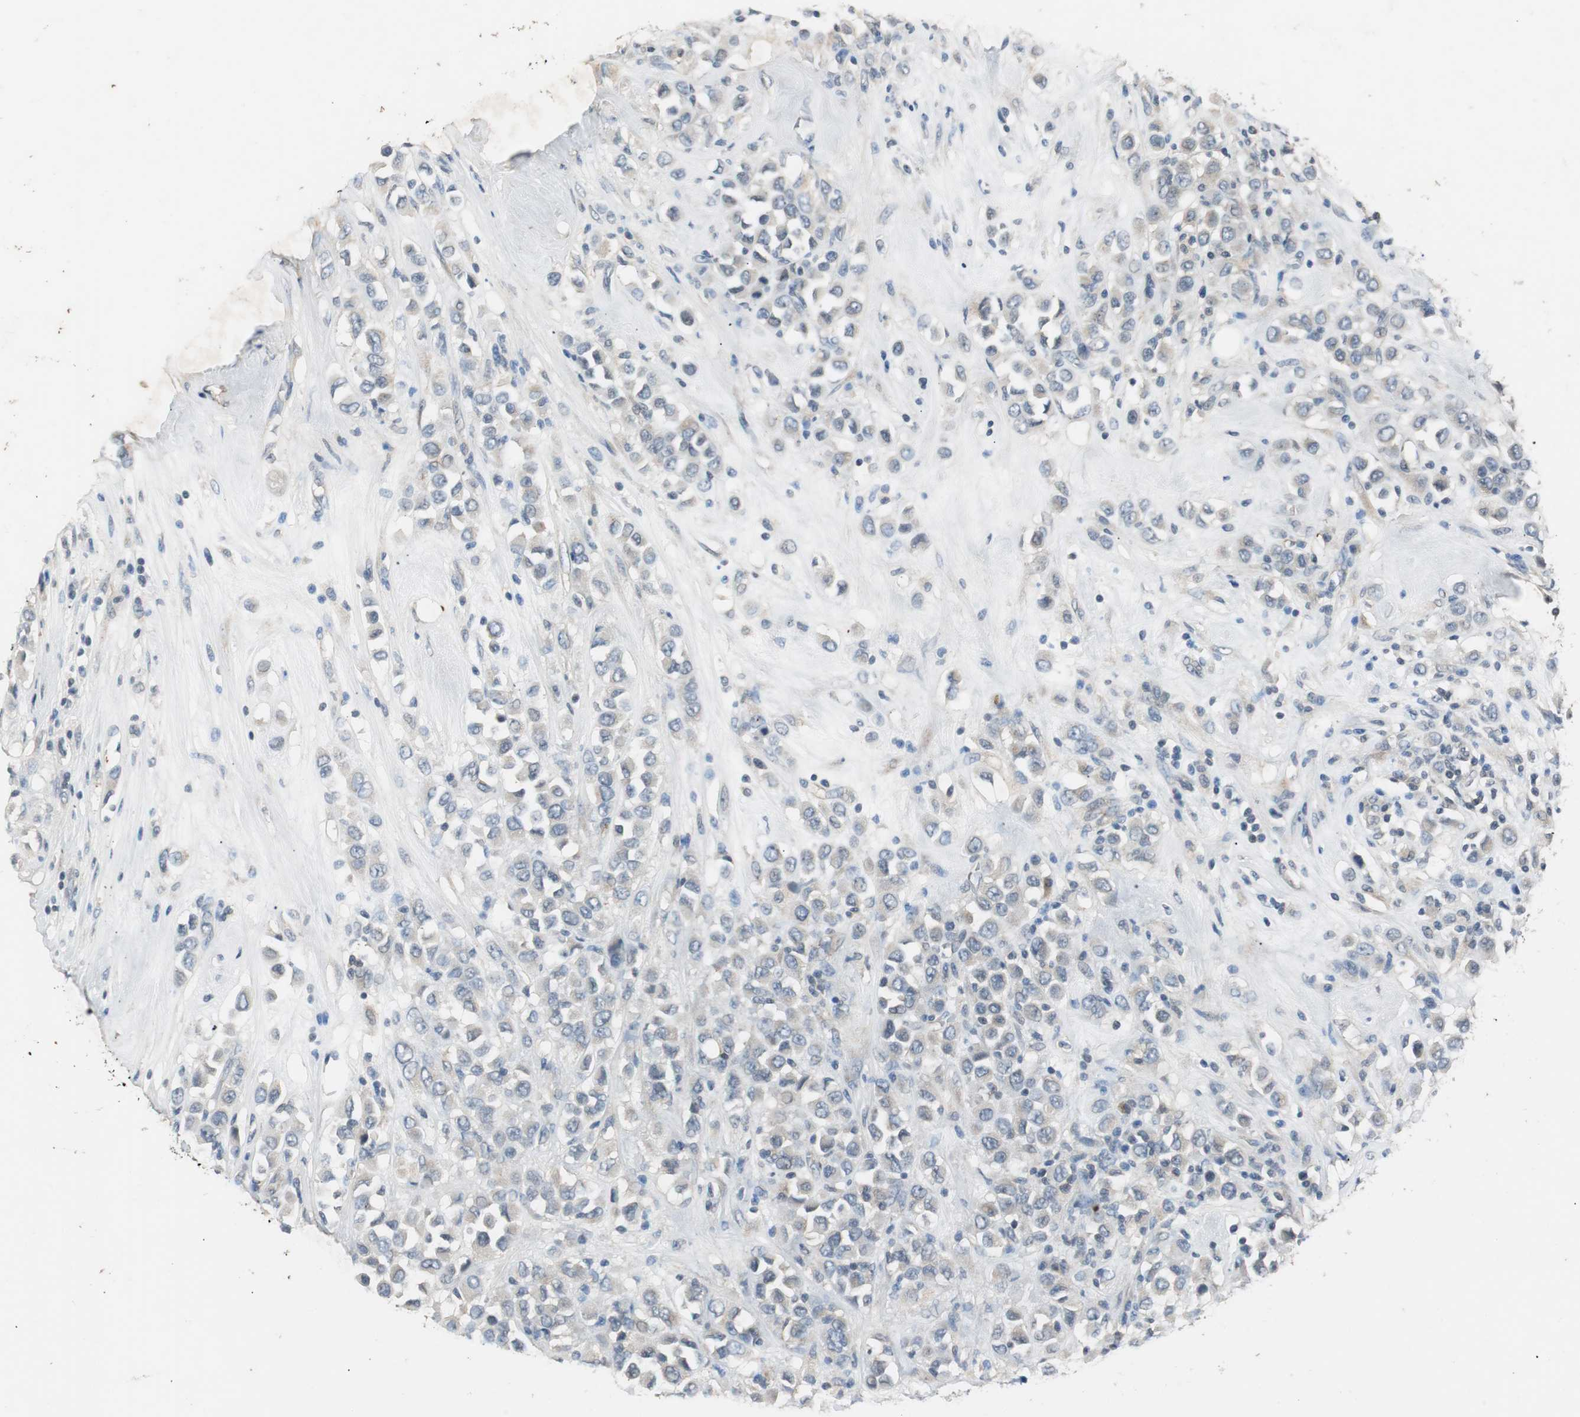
{"staining": {"intensity": "weak", "quantity": "<25%", "location": "cytoplasmic/membranous"}, "tissue": "breast cancer", "cell_type": "Tumor cells", "image_type": "cancer", "snomed": [{"axis": "morphology", "description": "Duct carcinoma"}, {"axis": "topography", "description": "Breast"}], "caption": "This is a image of IHC staining of breast cancer, which shows no positivity in tumor cells.", "gene": "PTPRN2", "patient": {"sex": "female", "age": 61}}